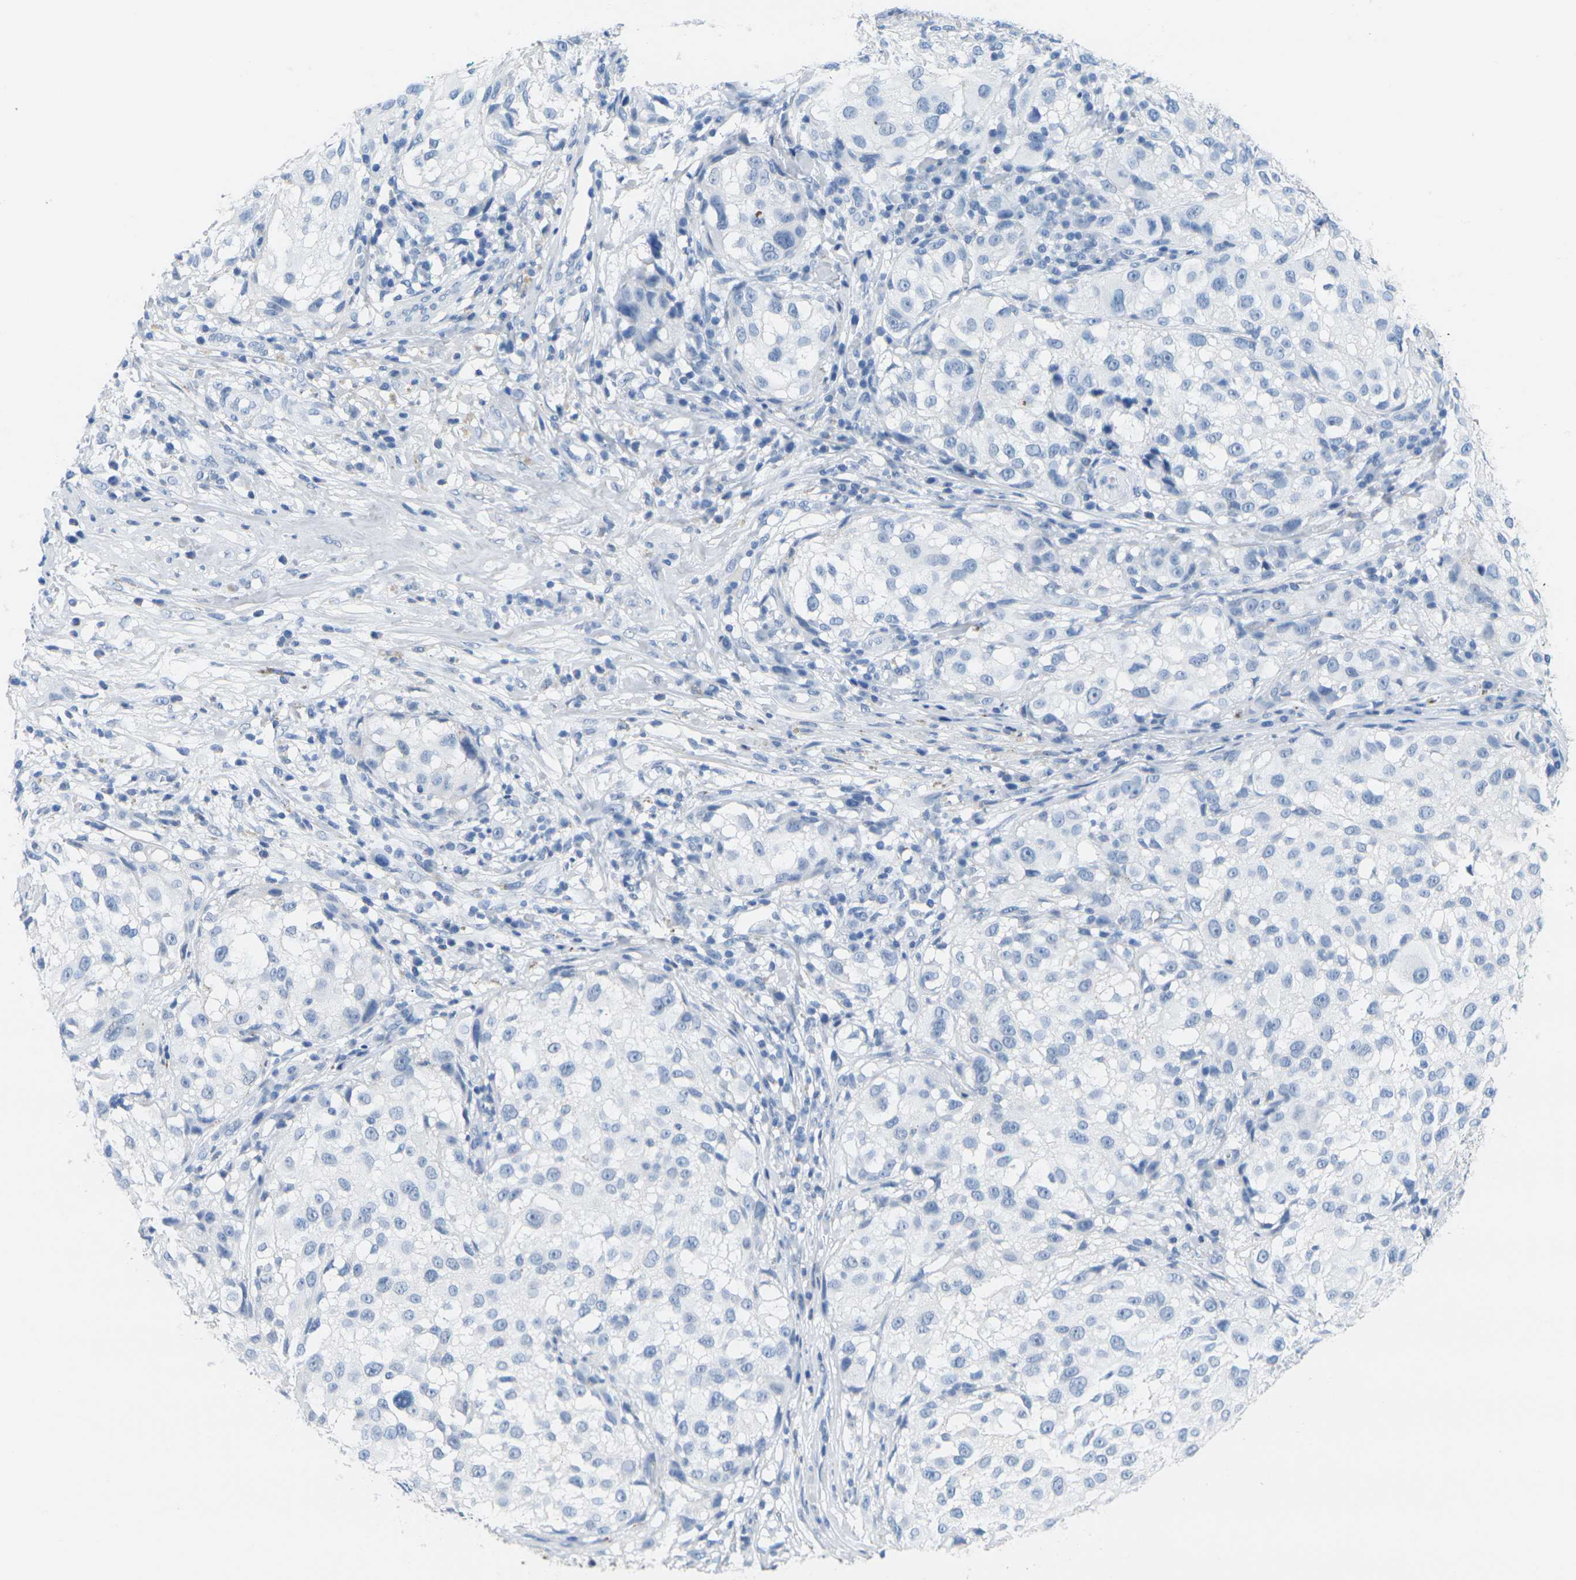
{"staining": {"intensity": "negative", "quantity": "none", "location": "none"}, "tissue": "melanoma", "cell_type": "Tumor cells", "image_type": "cancer", "snomed": [{"axis": "morphology", "description": "Necrosis, NOS"}, {"axis": "morphology", "description": "Malignant melanoma, NOS"}, {"axis": "topography", "description": "Skin"}], "caption": "Immunohistochemistry histopathology image of neoplastic tissue: melanoma stained with DAB demonstrates no significant protein expression in tumor cells. (DAB immunohistochemistry, high magnification).", "gene": "CTAG1A", "patient": {"sex": "female", "age": 87}}